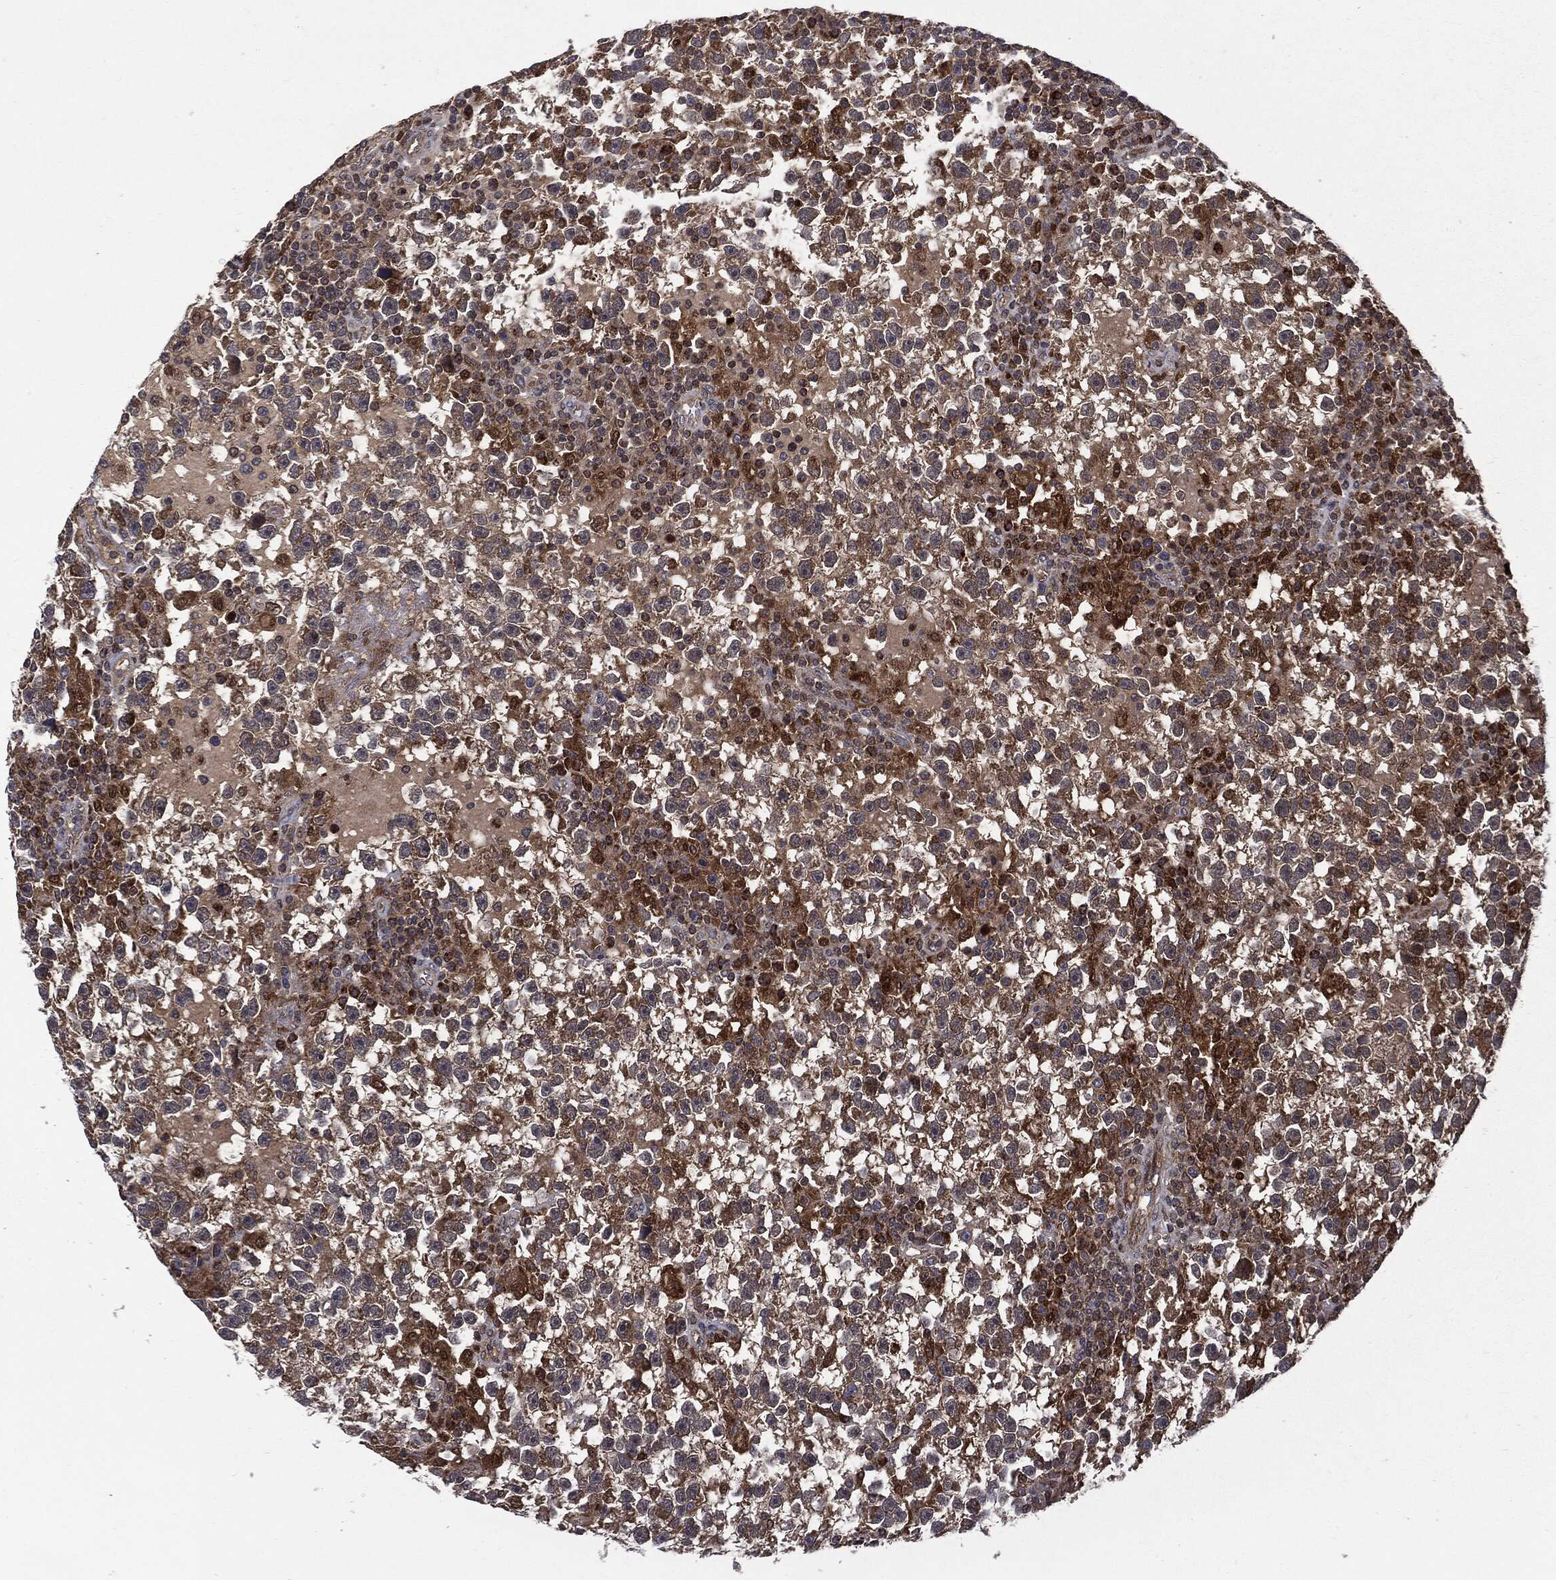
{"staining": {"intensity": "moderate", "quantity": ">75%", "location": "cytoplasmic/membranous"}, "tissue": "testis cancer", "cell_type": "Tumor cells", "image_type": "cancer", "snomed": [{"axis": "morphology", "description": "Seminoma, NOS"}, {"axis": "topography", "description": "Testis"}], "caption": "Testis cancer (seminoma) stained with a brown dye exhibits moderate cytoplasmic/membranous positive expression in about >75% of tumor cells.", "gene": "PTPA", "patient": {"sex": "male", "age": 47}}